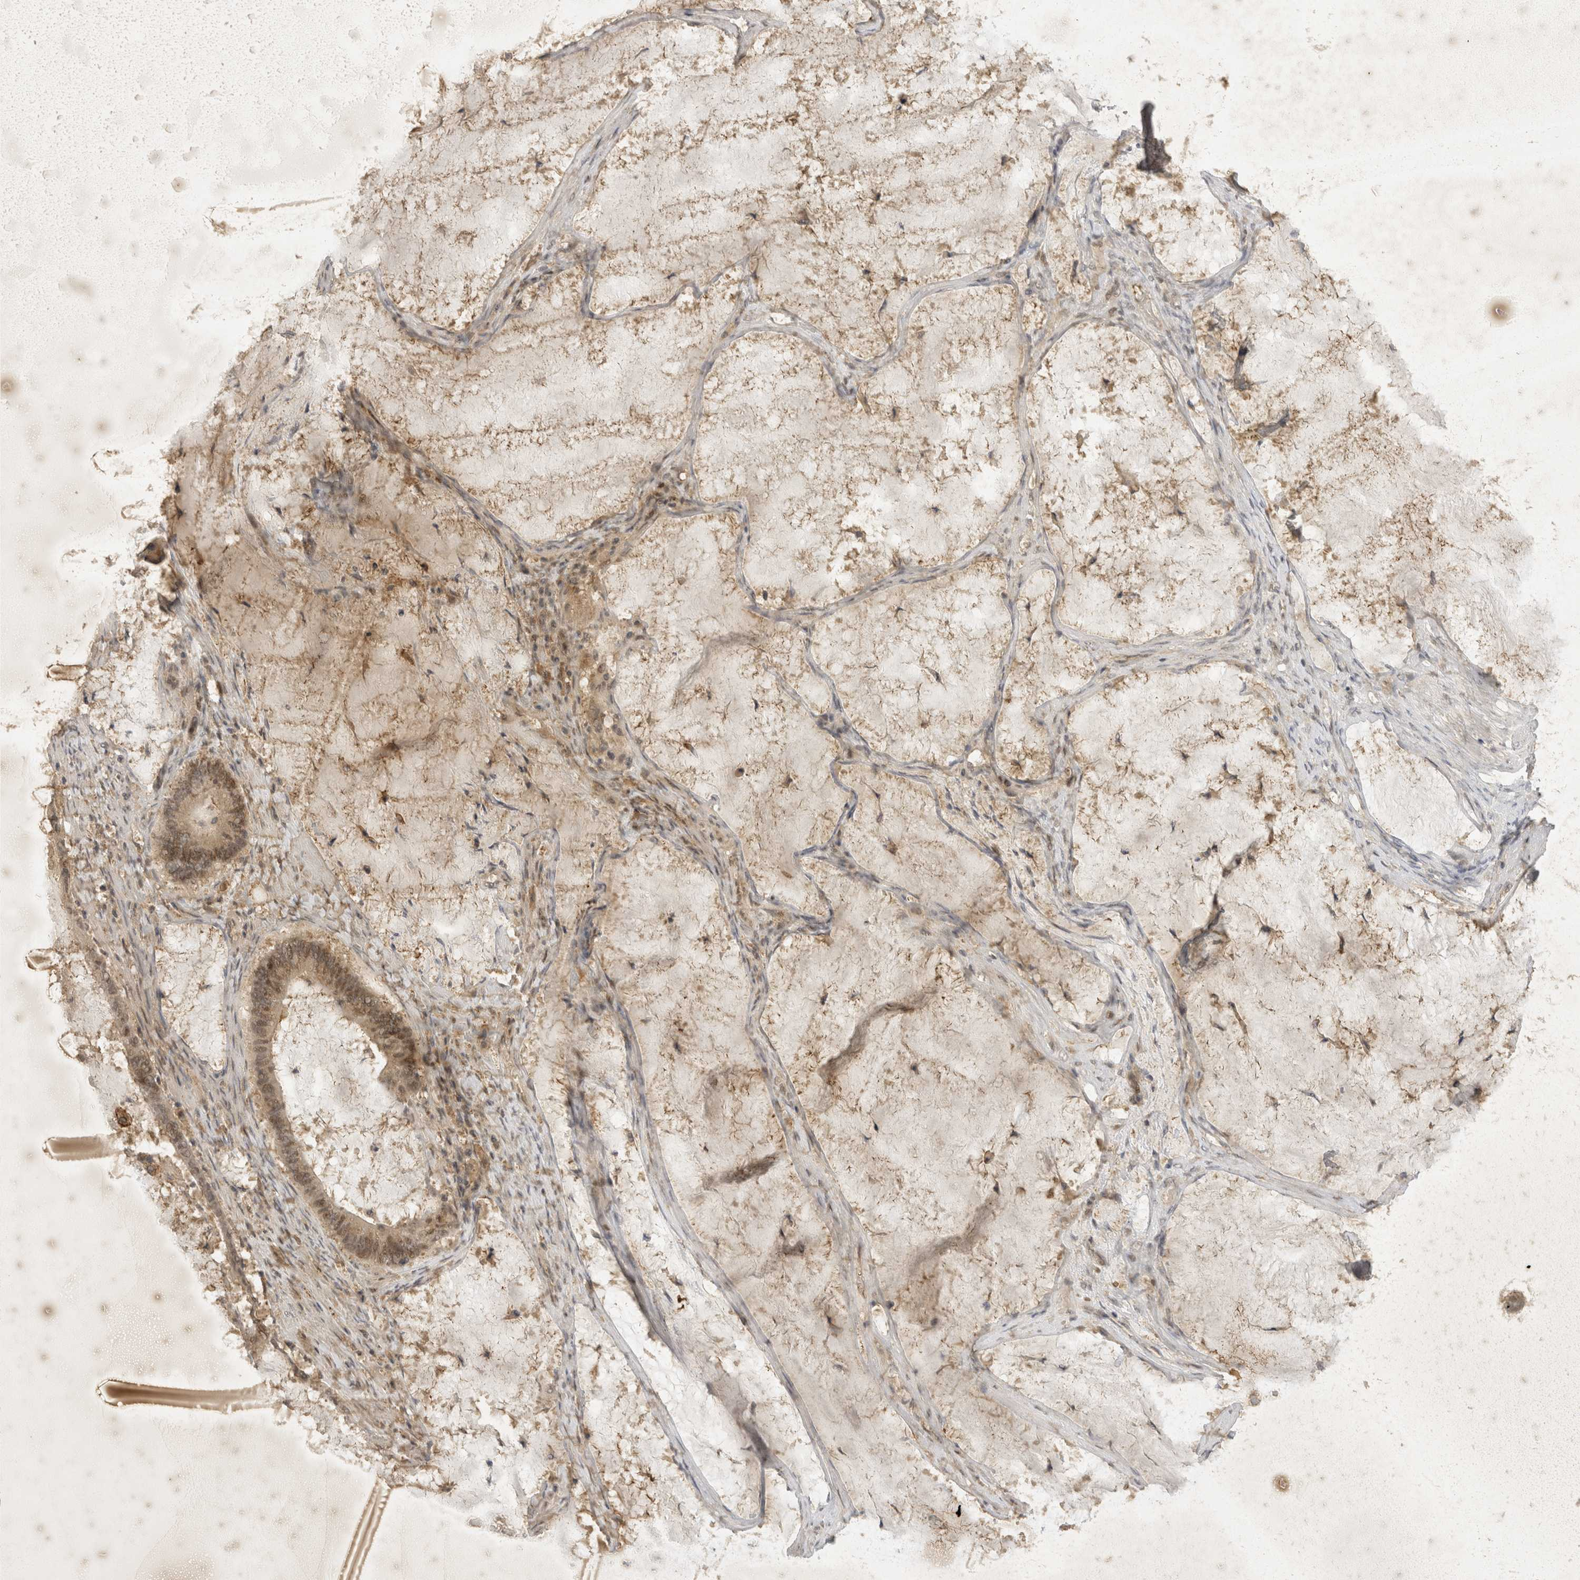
{"staining": {"intensity": "weak", "quantity": ">75%", "location": "cytoplasmic/membranous,nuclear"}, "tissue": "ovarian cancer", "cell_type": "Tumor cells", "image_type": "cancer", "snomed": [{"axis": "morphology", "description": "Cystadenocarcinoma, mucinous, NOS"}, {"axis": "topography", "description": "Ovary"}], "caption": "Immunohistochemical staining of human ovarian cancer (mucinous cystadenocarcinoma) reveals low levels of weak cytoplasmic/membranous and nuclear positivity in about >75% of tumor cells.", "gene": "TOM1L2", "patient": {"sex": "female", "age": 61}}